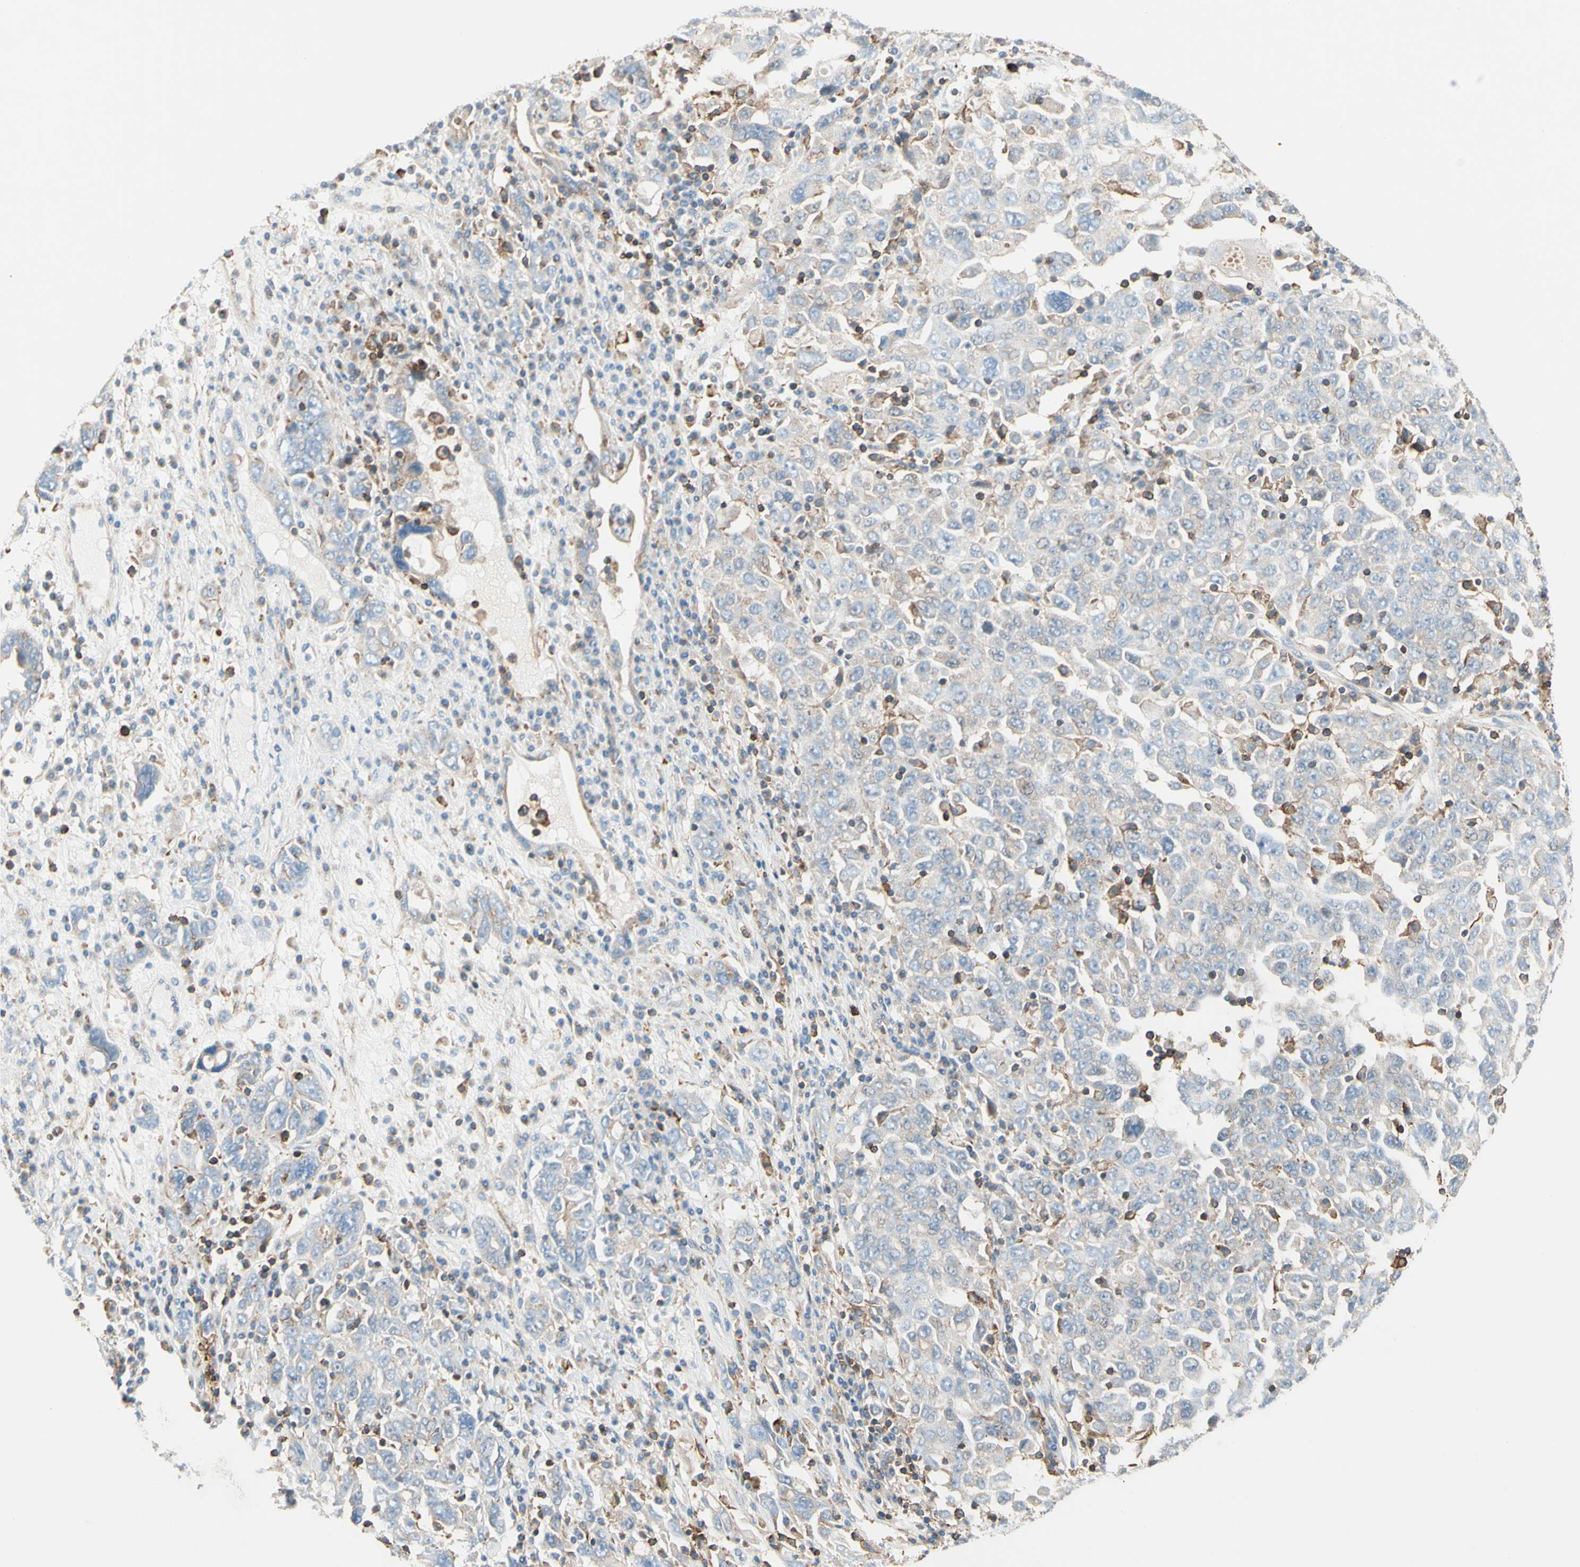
{"staining": {"intensity": "negative", "quantity": "none", "location": "none"}, "tissue": "ovarian cancer", "cell_type": "Tumor cells", "image_type": "cancer", "snomed": [{"axis": "morphology", "description": "Carcinoma, endometroid"}, {"axis": "topography", "description": "Ovary"}], "caption": "A histopathology image of human endometroid carcinoma (ovarian) is negative for staining in tumor cells.", "gene": "SEMA4C", "patient": {"sex": "female", "age": 62}}